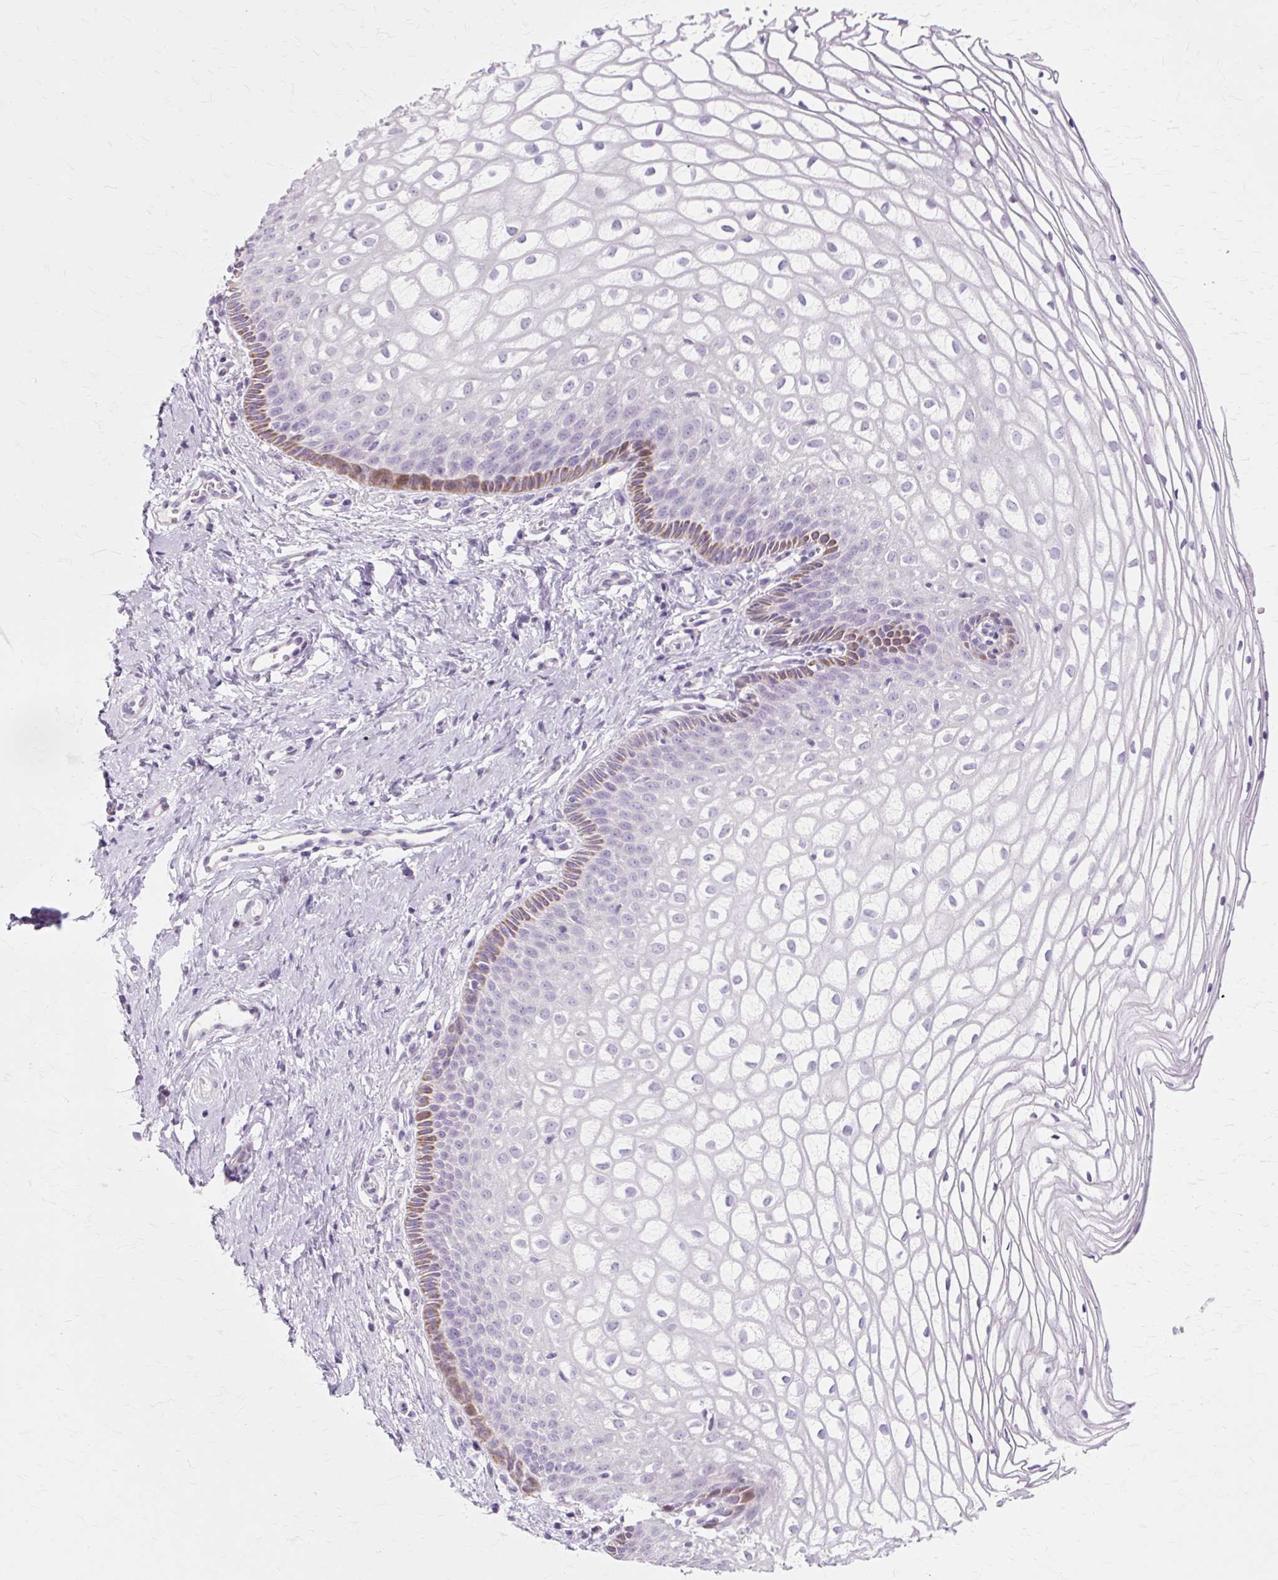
{"staining": {"intensity": "moderate", "quantity": "<25%", "location": "cytoplasmic/membranous"}, "tissue": "cervix", "cell_type": "Glandular cells", "image_type": "normal", "snomed": [{"axis": "morphology", "description": "Normal tissue, NOS"}, {"axis": "topography", "description": "Cervix"}], "caption": "Human cervix stained with a brown dye reveals moderate cytoplasmic/membranous positive staining in about <25% of glandular cells.", "gene": "IRX2", "patient": {"sex": "female", "age": 36}}